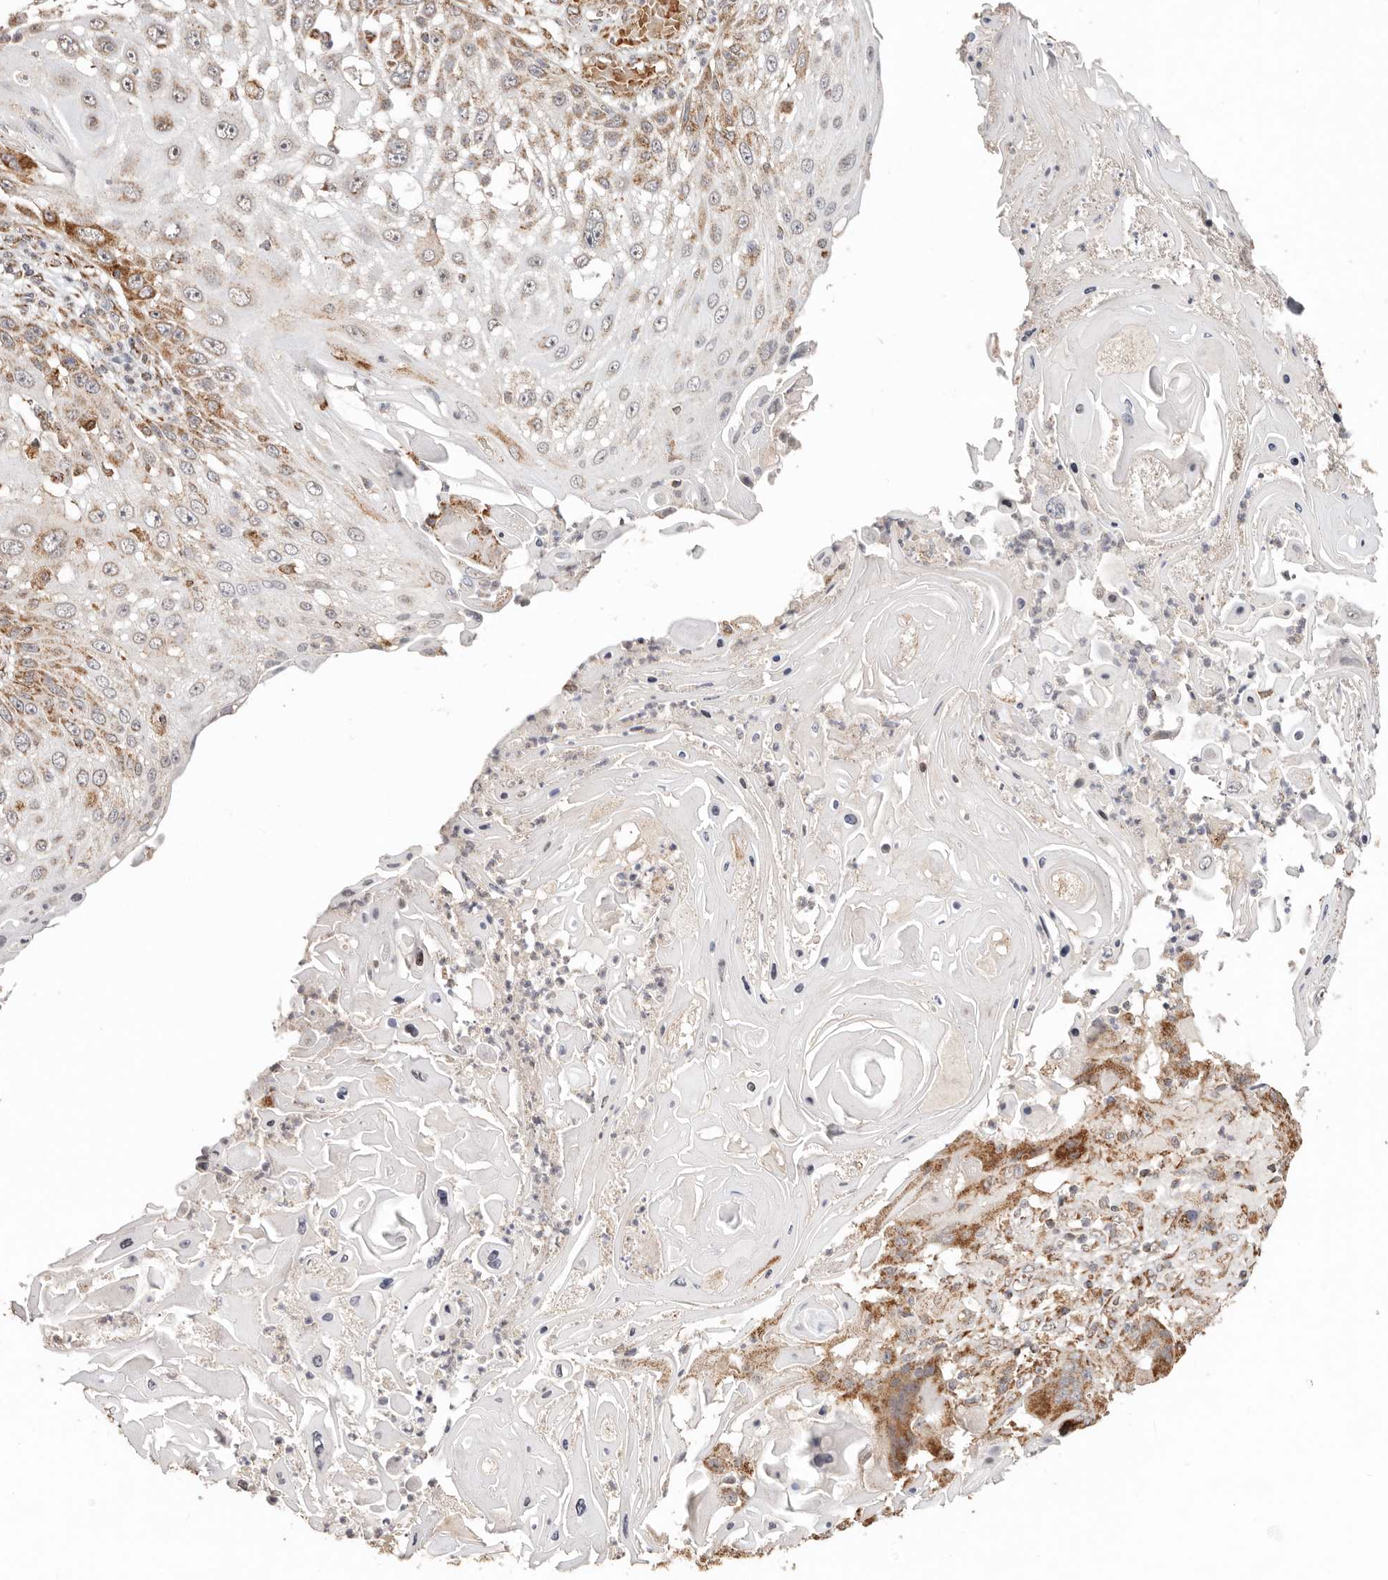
{"staining": {"intensity": "moderate", "quantity": "25%-75%", "location": "cytoplasmic/membranous"}, "tissue": "skin cancer", "cell_type": "Tumor cells", "image_type": "cancer", "snomed": [{"axis": "morphology", "description": "Squamous cell carcinoma, NOS"}, {"axis": "topography", "description": "Skin"}], "caption": "IHC (DAB) staining of skin cancer (squamous cell carcinoma) exhibits moderate cytoplasmic/membranous protein positivity in approximately 25%-75% of tumor cells.", "gene": "NDUFB11", "patient": {"sex": "female", "age": 44}}